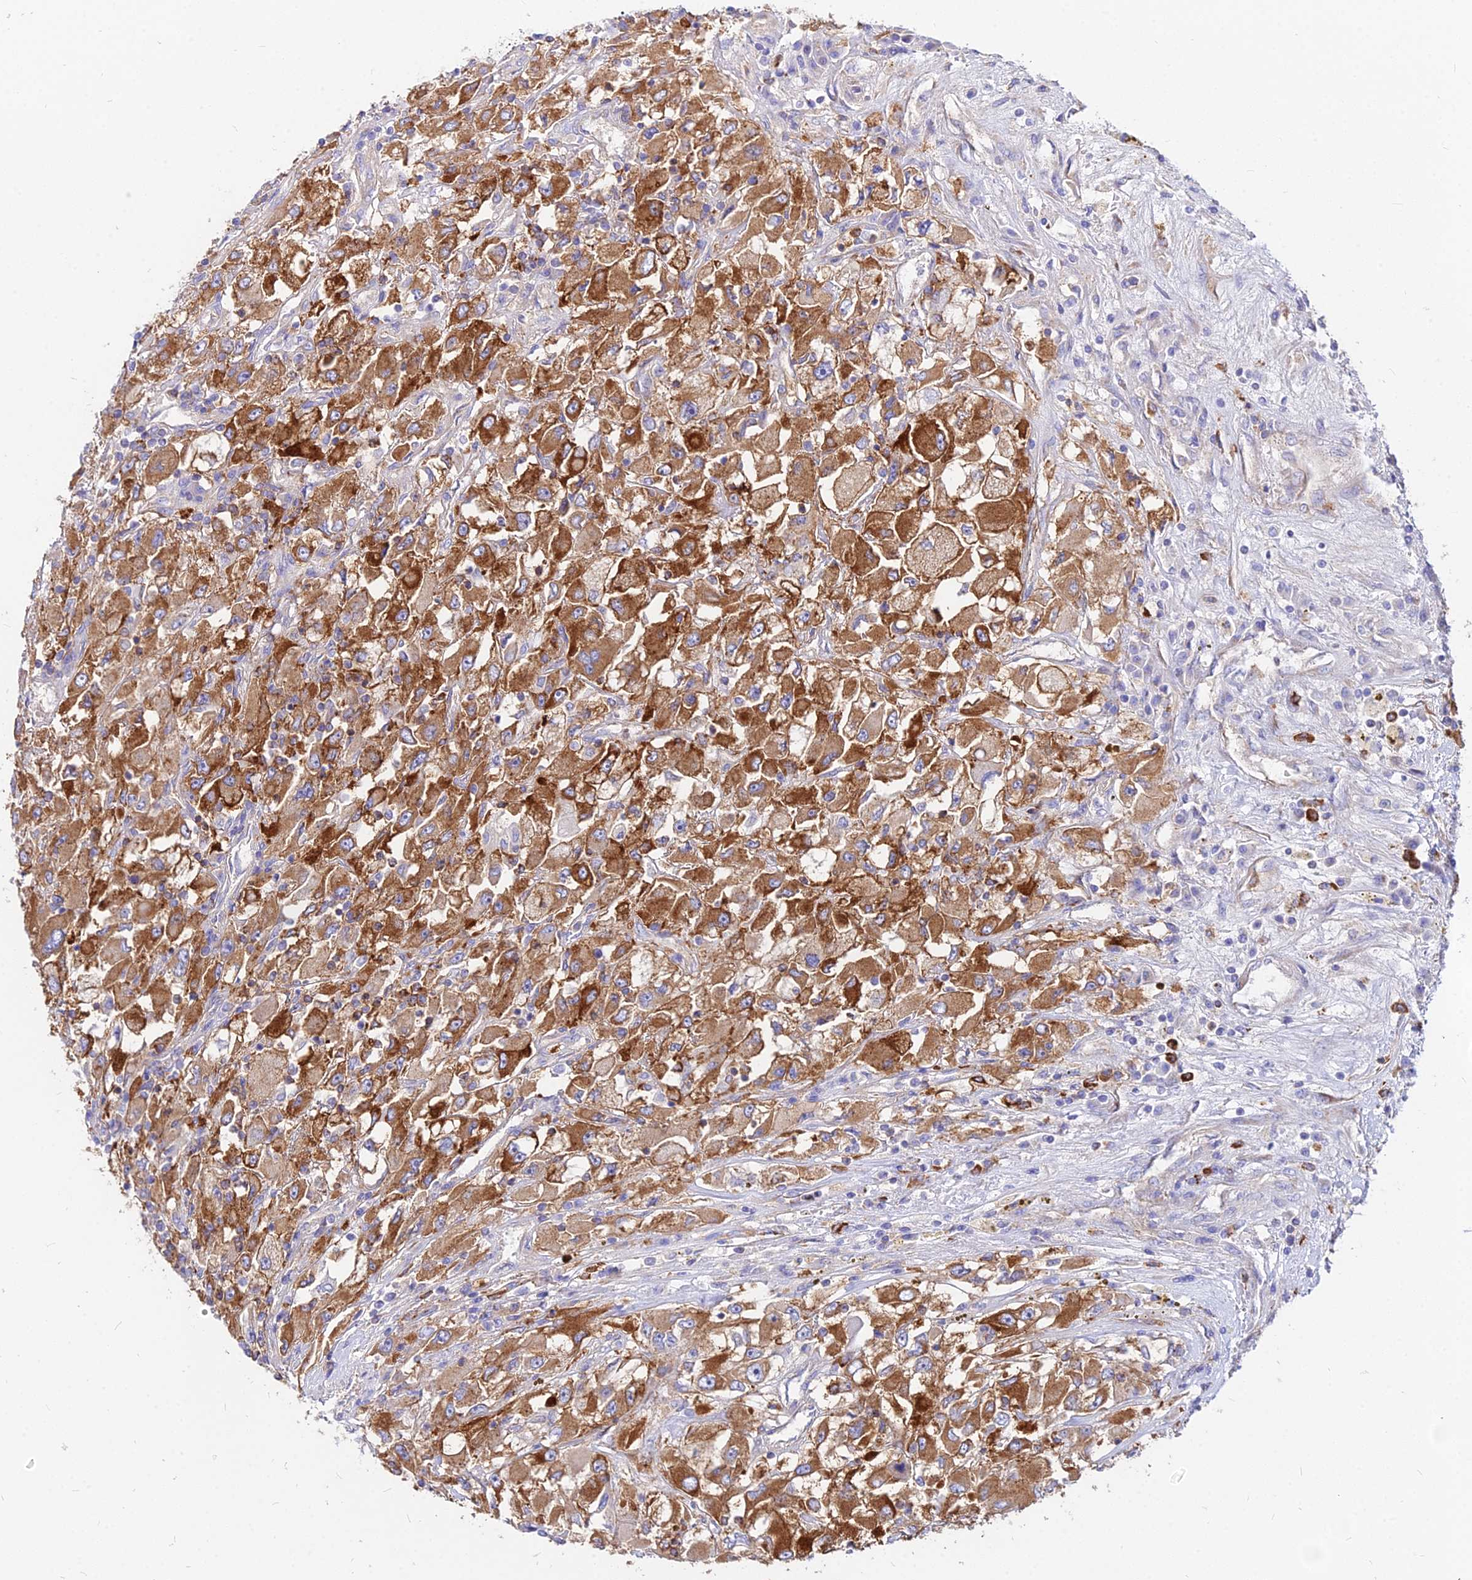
{"staining": {"intensity": "strong", "quantity": ">75%", "location": "cytoplasmic/membranous"}, "tissue": "renal cancer", "cell_type": "Tumor cells", "image_type": "cancer", "snomed": [{"axis": "morphology", "description": "Adenocarcinoma, NOS"}, {"axis": "topography", "description": "Kidney"}], "caption": "The photomicrograph shows immunohistochemical staining of renal adenocarcinoma. There is strong cytoplasmic/membranous positivity is appreciated in approximately >75% of tumor cells. (IHC, brightfield microscopy, high magnification).", "gene": "AGTRAP", "patient": {"sex": "female", "age": 52}}